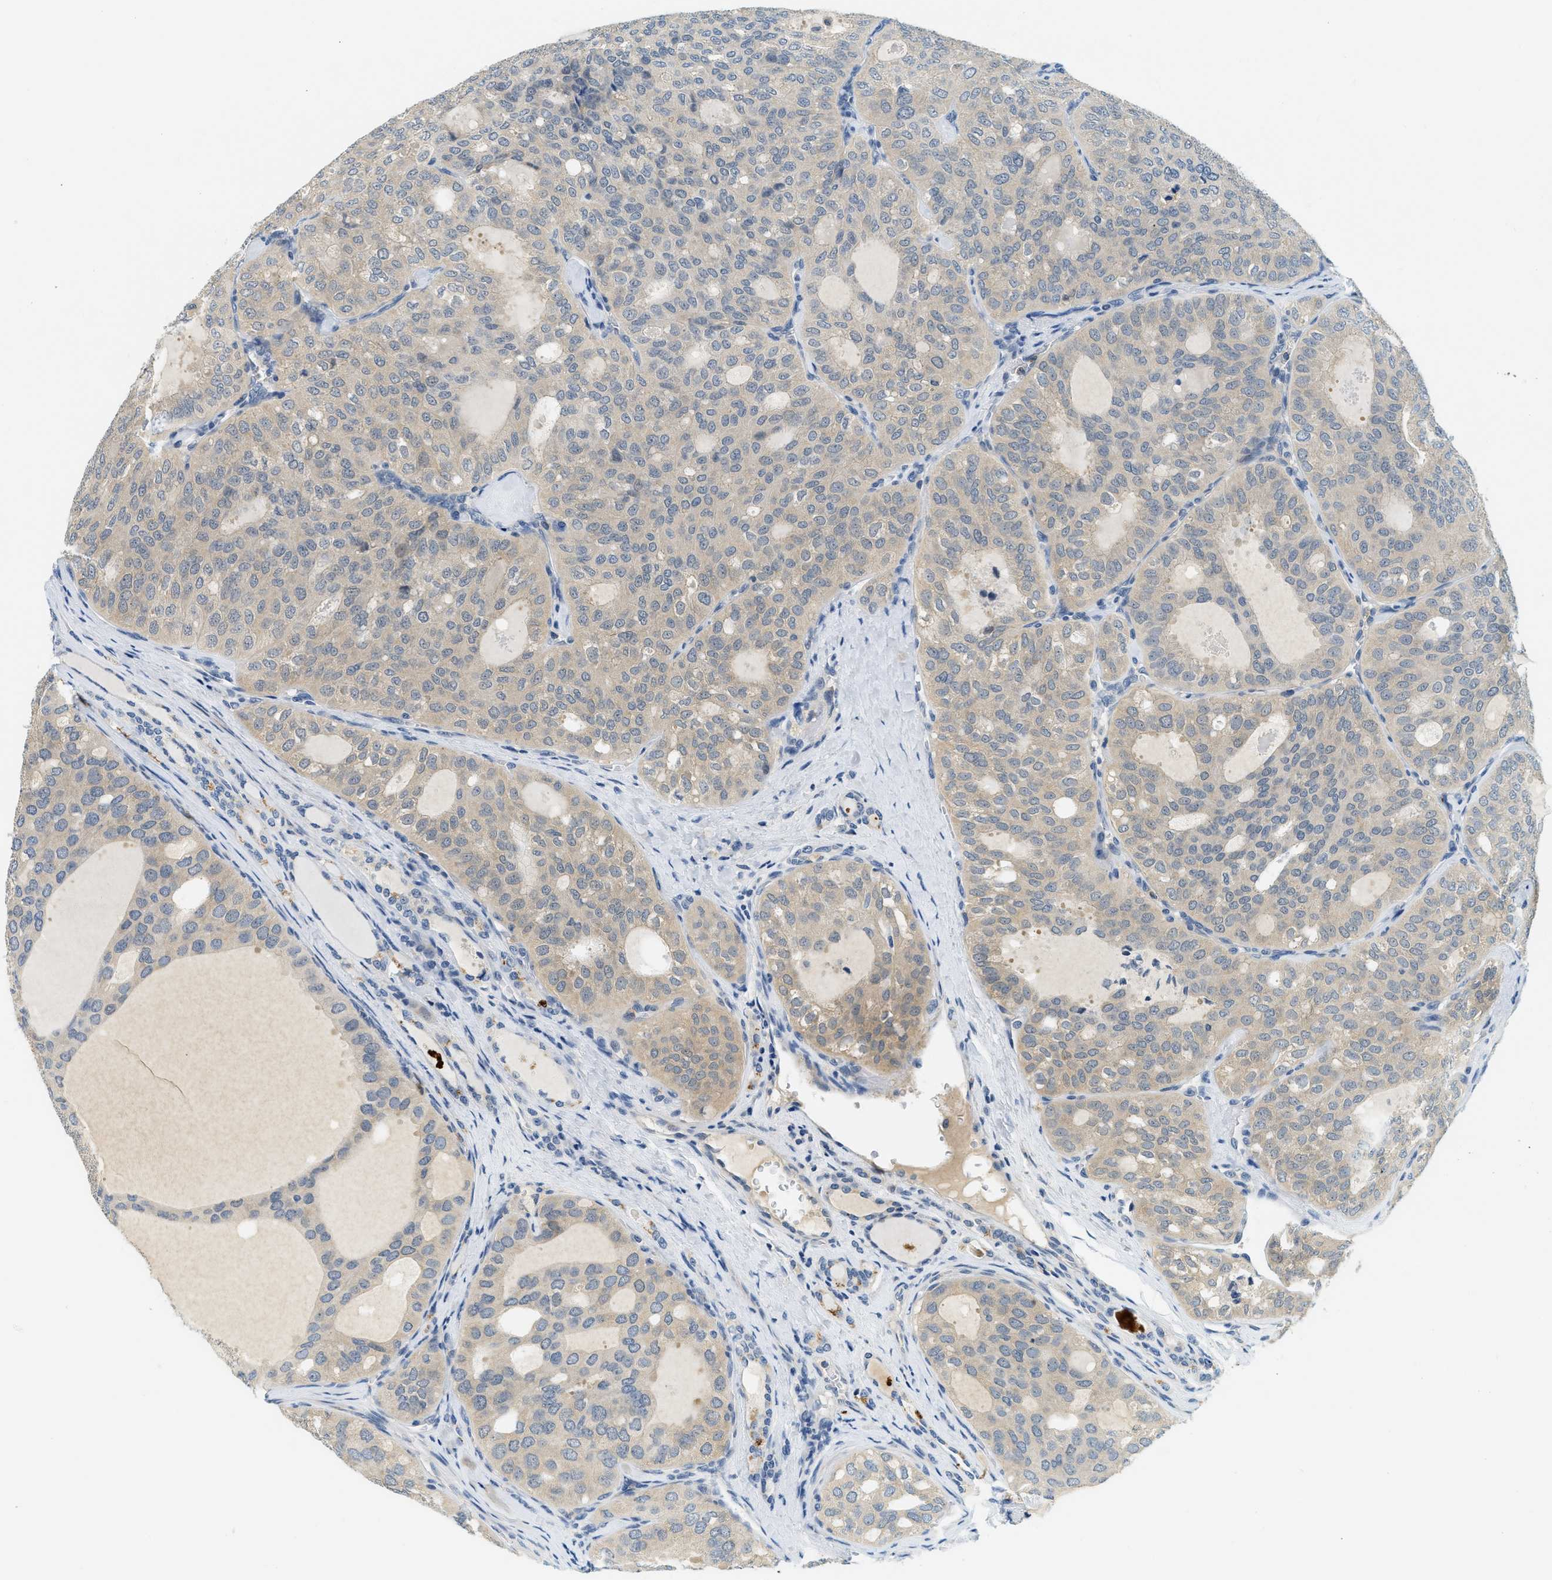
{"staining": {"intensity": "weak", "quantity": "25%-75%", "location": "cytoplasmic/membranous"}, "tissue": "thyroid cancer", "cell_type": "Tumor cells", "image_type": "cancer", "snomed": [{"axis": "morphology", "description": "Follicular adenoma carcinoma, NOS"}, {"axis": "topography", "description": "Thyroid gland"}], "caption": "This image shows IHC staining of thyroid follicular adenoma carcinoma, with low weak cytoplasmic/membranous positivity in about 25%-75% of tumor cells.", "gene": "RASGRP2", "patient": {"sex": "male", "age": 75}}